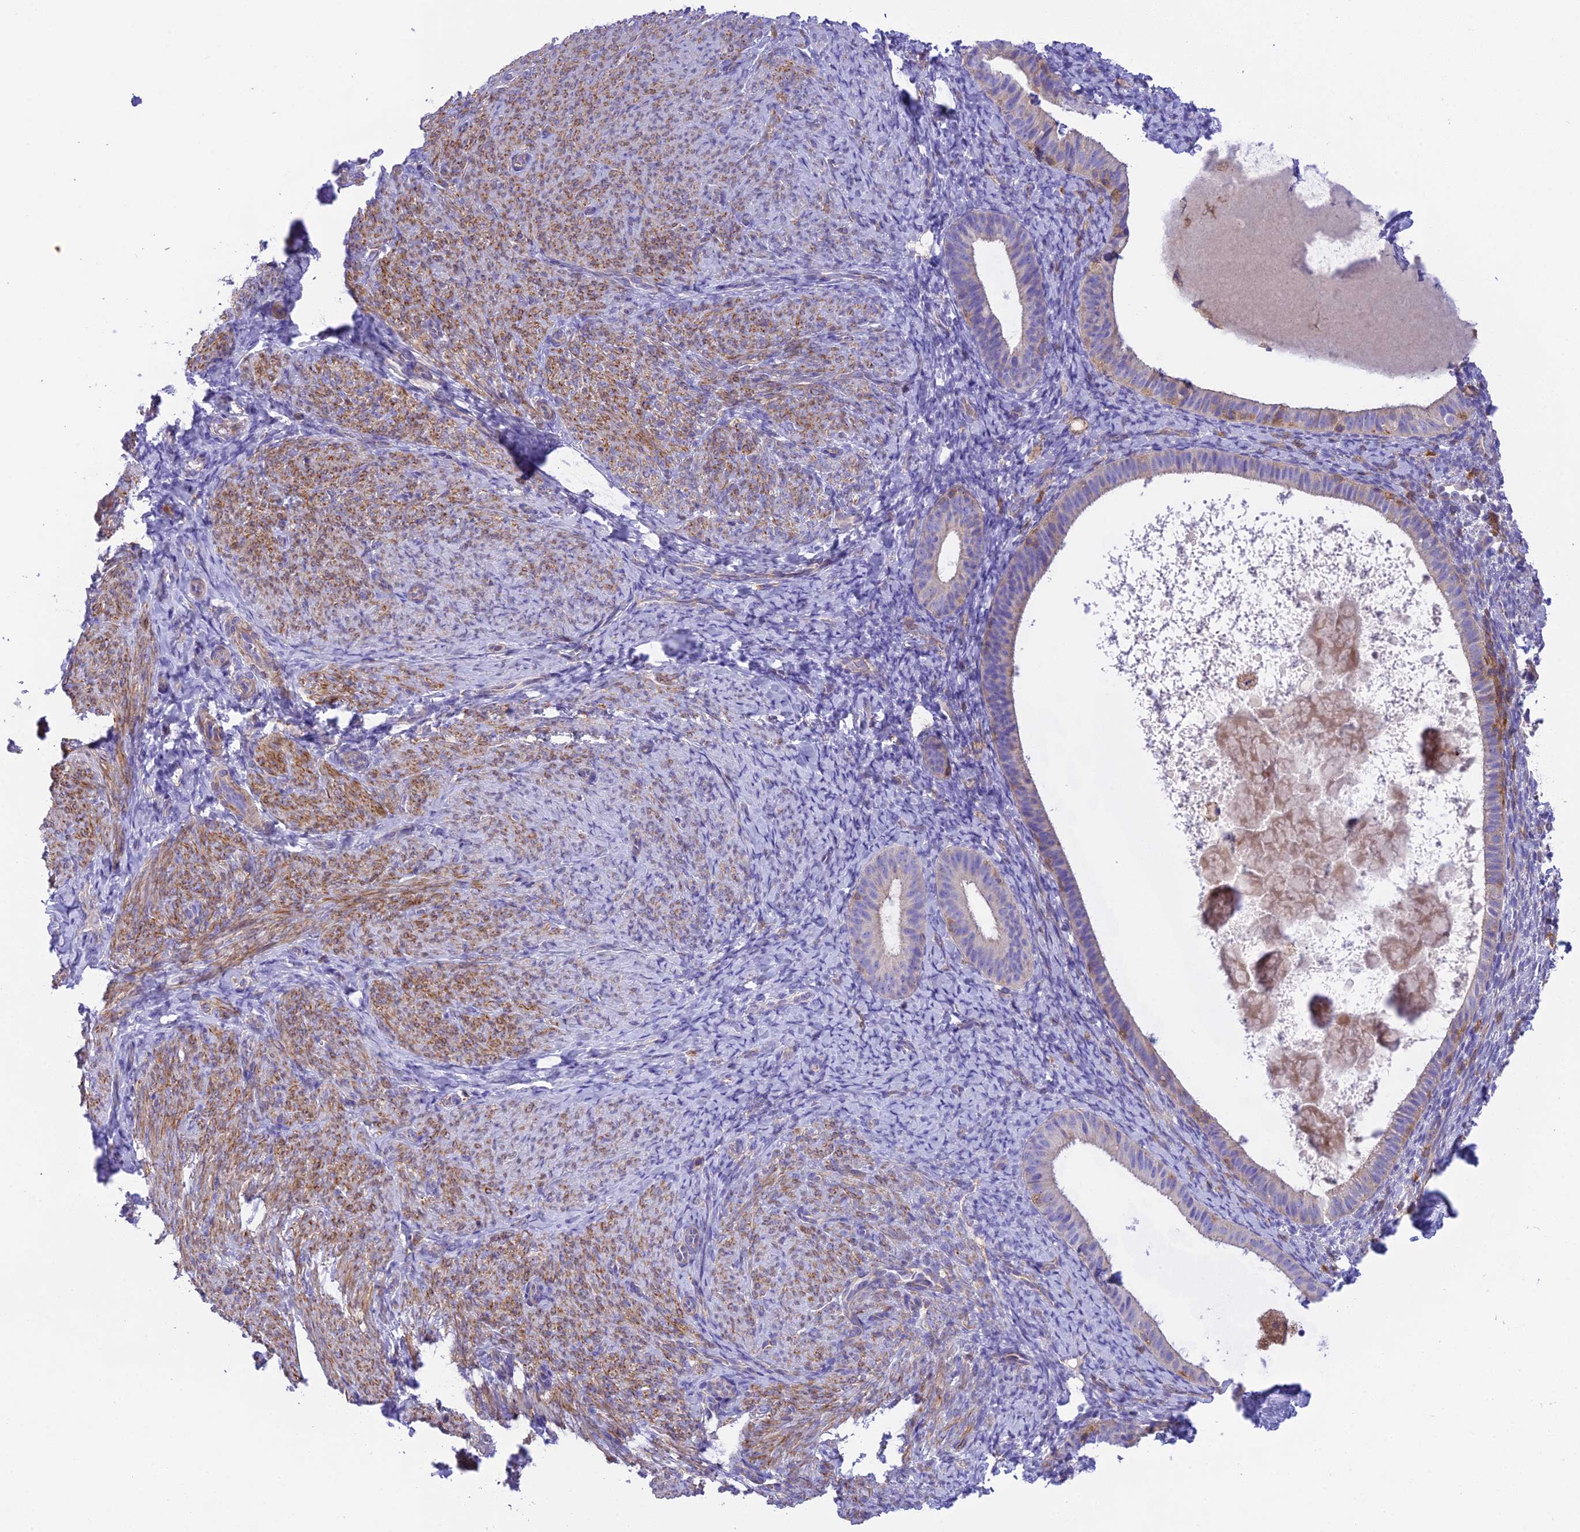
{"staining": {"intensity": "negative", "quantity": "none", "location": "none"}, "tissue": "endometrium", "cell_type": "Cells in endometrial stroma", "image_type": "normal", "snomed": [{"axis": "morphology", "description": "Normal tissue, NOS"}, {"axis": "topography", "description": "Endometrium"}], "caption": "This is a micrograph of immunohistochemistry (IHC) staining of unremarkable endometrium, which shows no expression in cells in endometrial stroma.", "gene": "CORO7", "patient": {"sex": "female", "age": 65}}